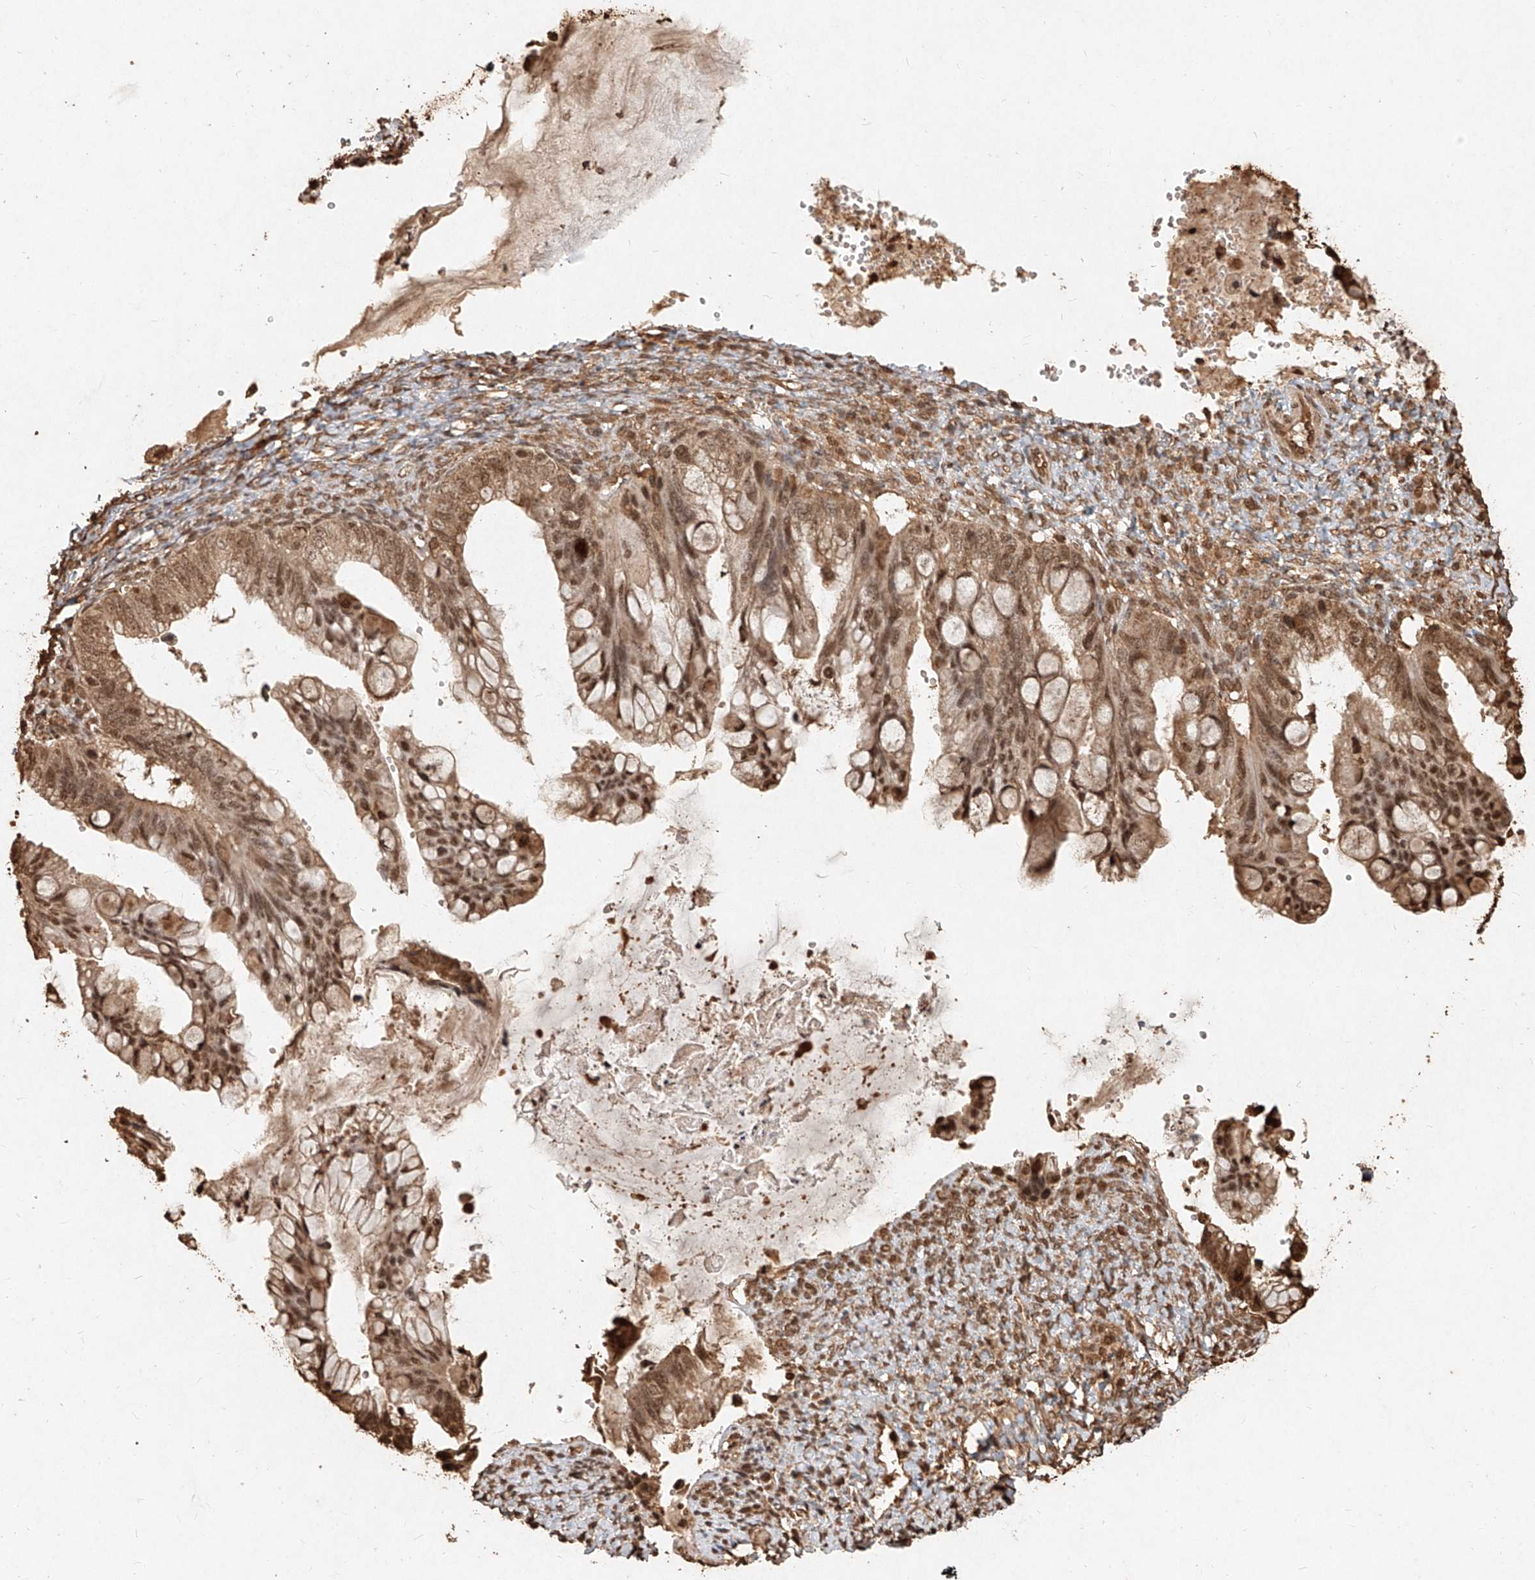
{"staining": {"intensity": "moderate", "quantity": ">75%", "location": "cytoplasmic/membranous,nuclear"}, "tissue": "ovarian cancer", "cell_type": "Tumor cells", "image_type": "cancer", "snomed": [{"axis": "morphology", "description": "Cystadenocarcinoma, mucinous, NOS"}, {"axis": "topography", "description": "Ovary"}], "caption": "IHC histopathology image of neoplastic tissue: ovarian cancer stained using immunohistochemistry exhibits medium levels of moderate protein expression localized specifically in the cytoplasmic/membranous and nuclear of tumor cells, appearing as a cytoplasmic/membranous and nuclear brown color.", "gene": "UBE2K", "patient": {"sex": "female", "age": 36}}